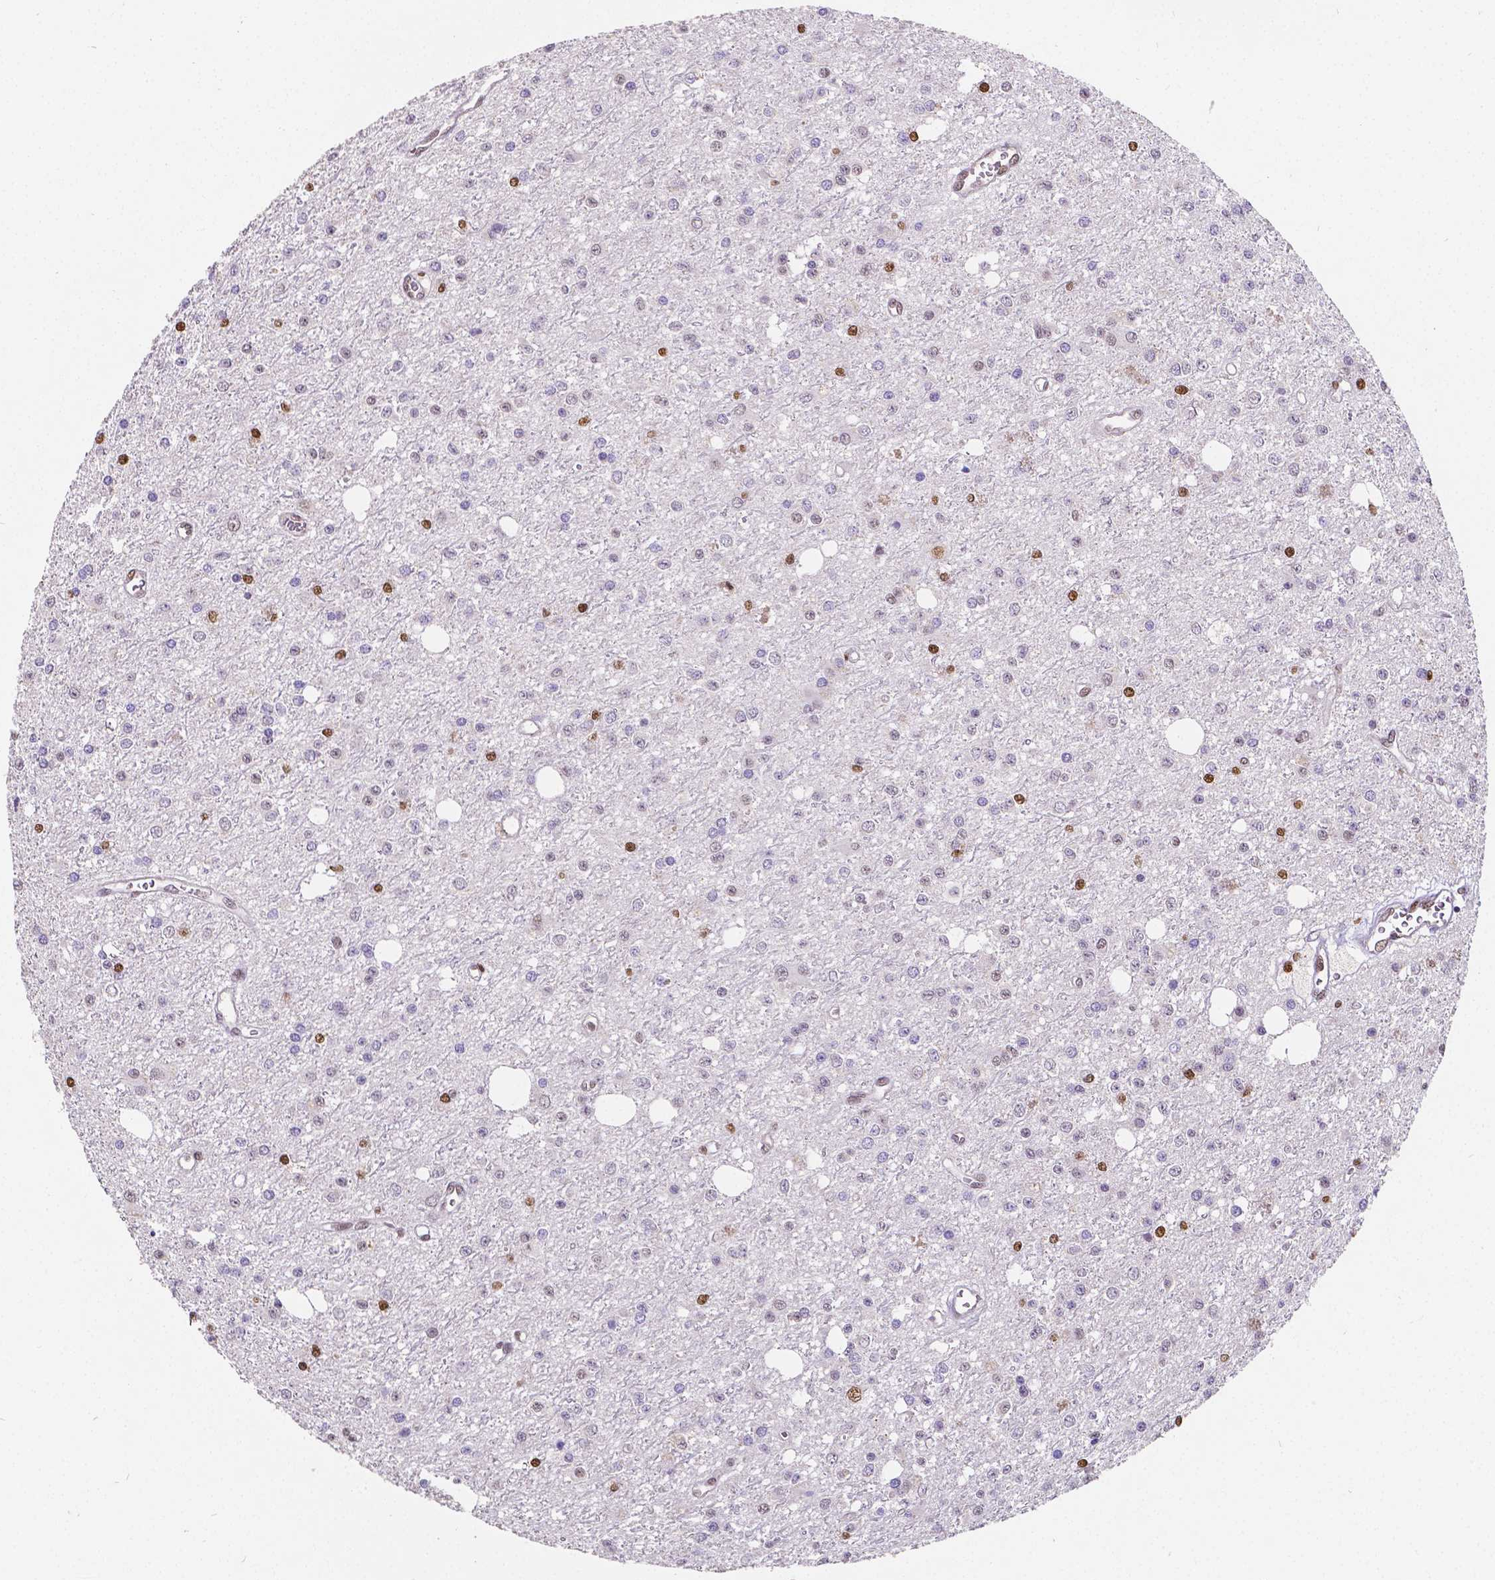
{"staining": {"intensity": "moderate", "quantity": "<25%", "location": "nuclear"}, "tissue": "glioma", "cell_type": "Tumor cells", "image_type": "cancer", "snomed": [{"axis": "morphology", "description": "Glioma, malignant, Low grade"}, {"axis": "topography", "description": "Brain"}], "caption": "The micrograph shows immunohistochemical staining of glioma. There is moderate nuclear positivity is seen in approximately <25% of tumor cells.", "gene": "MEF2C", "patient": {"sex": "female", "age": 45}}